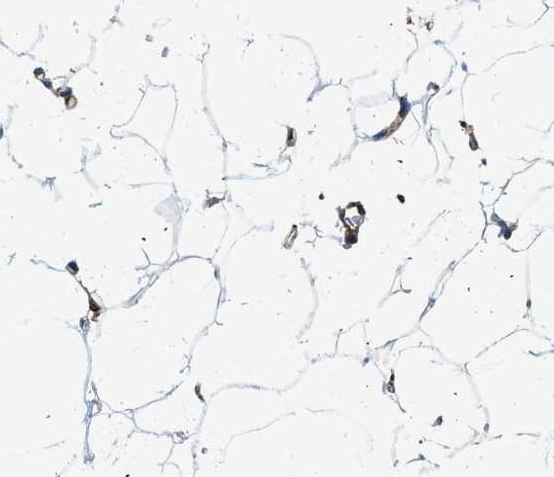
{"staining": {"intensity": "weak", "quantity": "<25%", "location": "cytoplasmic/membranous"}, "tissue": "adipose tissue", "cell_type": "Adipocytes", "image_type": "normal", "snomed": [{"axis": "morphology", "description": "Normal tissue, NOS"}, {"axis": "topography", "description": "Breast"}, {"axis": "topography", "description": "Soft tissue"}], "caption": "Micrograph shows no significant protein staining in adipocytes of benign adipose tissue.", "gene": "HIP1", "patient": {"sex": "female", "age": 75}}